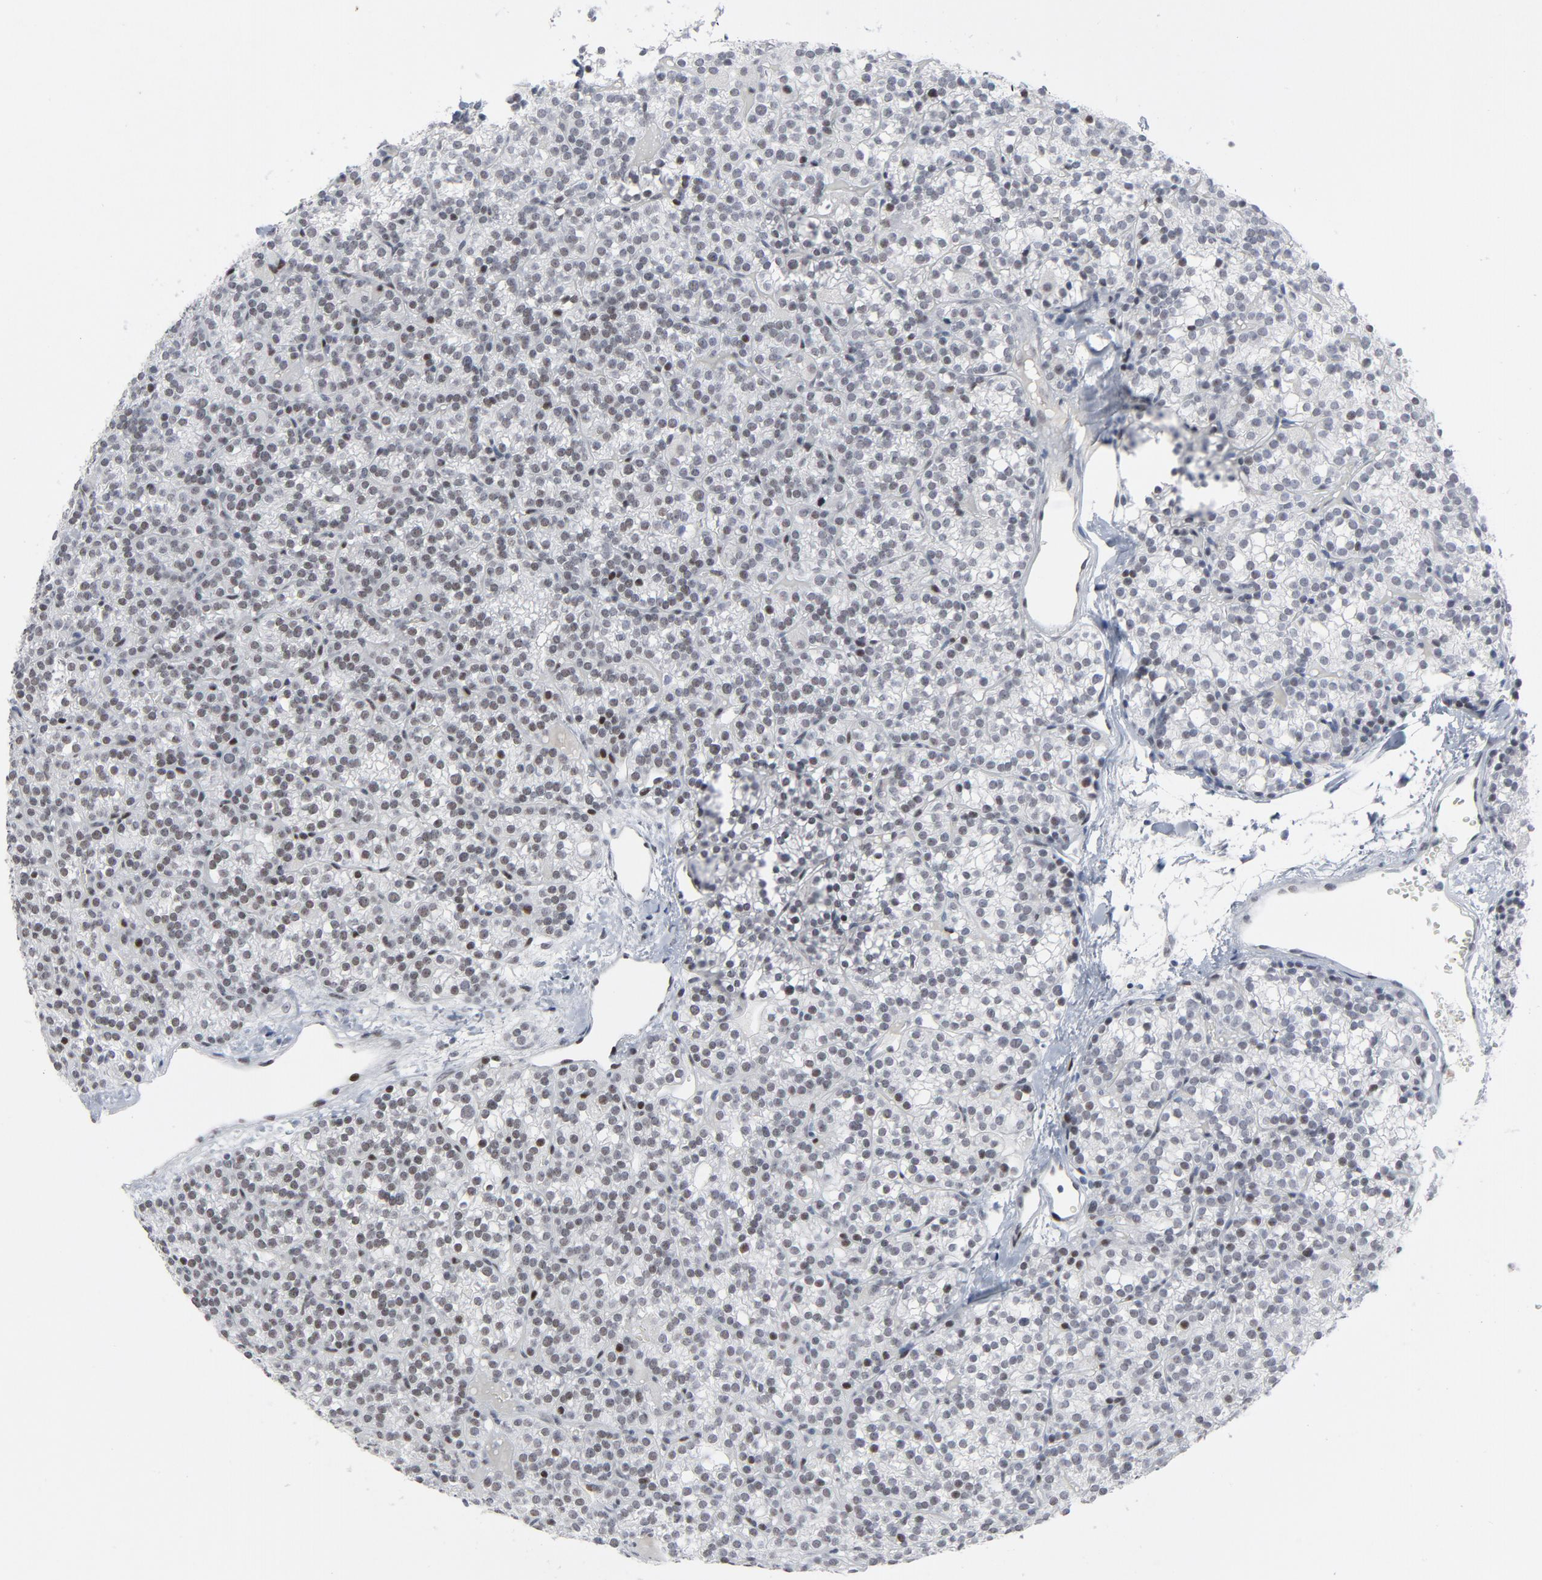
{"staining": {"intensity": "weak", "quantity": "25%-75%", "location": "nuclear"}, "tissue": "parathyroid gland", "cell_type": "Glandular cells", "image_type": "normal", "snomed": [{"axis": "morphology", "description": "Normal tissue, NOS"}, {"axis": "topography", "description": "Parathyroid gland"}], "caption": "Immunohistochemical staining of unremarkable human parathyroid gland demonstrates low levels of weak nuclear positivity in about 25%-75% of glandular cells. Immunohistochemistry stains the protein of interest in brown and the nuclei are stained blue.", "gene": "HSF1", "patient": {"sex": "female", "age": 50}}